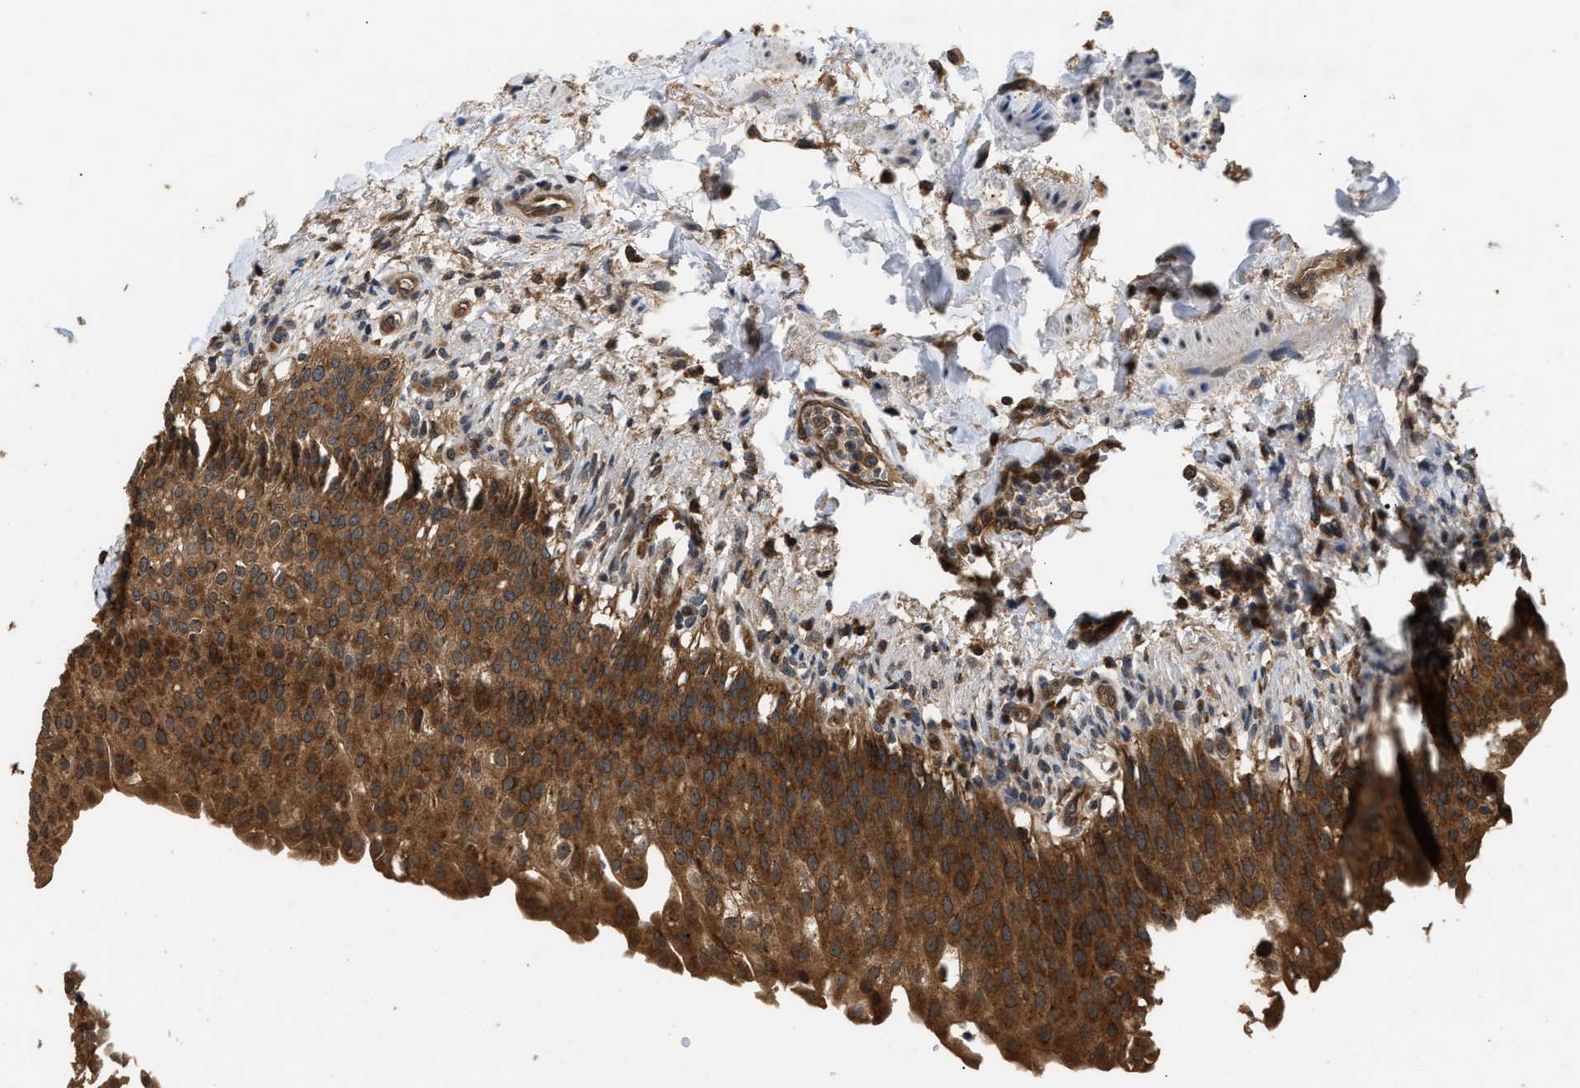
{"staining": {"intensity": "strong", "quantity": ">75%", "location": "cytoplasmic/membranous"}, "tissue": "urinary bladder", "cell_type": "Urothelial cells", "image_type": "normal", "snomed": [{"axis": "morphology", "description": "Normal tissue, NOS"}, {"axis": "topography", "description": "Urinary bladder"}], "caption": "A brown stain labels strong cytoplasmic/membranous positivity of a protein in urothelial cells of normal human urinary bladder. (DAB IHC with brightfield microscopy, high magnification).", "gene": "DNAJC2", "patient": {"sex": "female", "age": 60}}